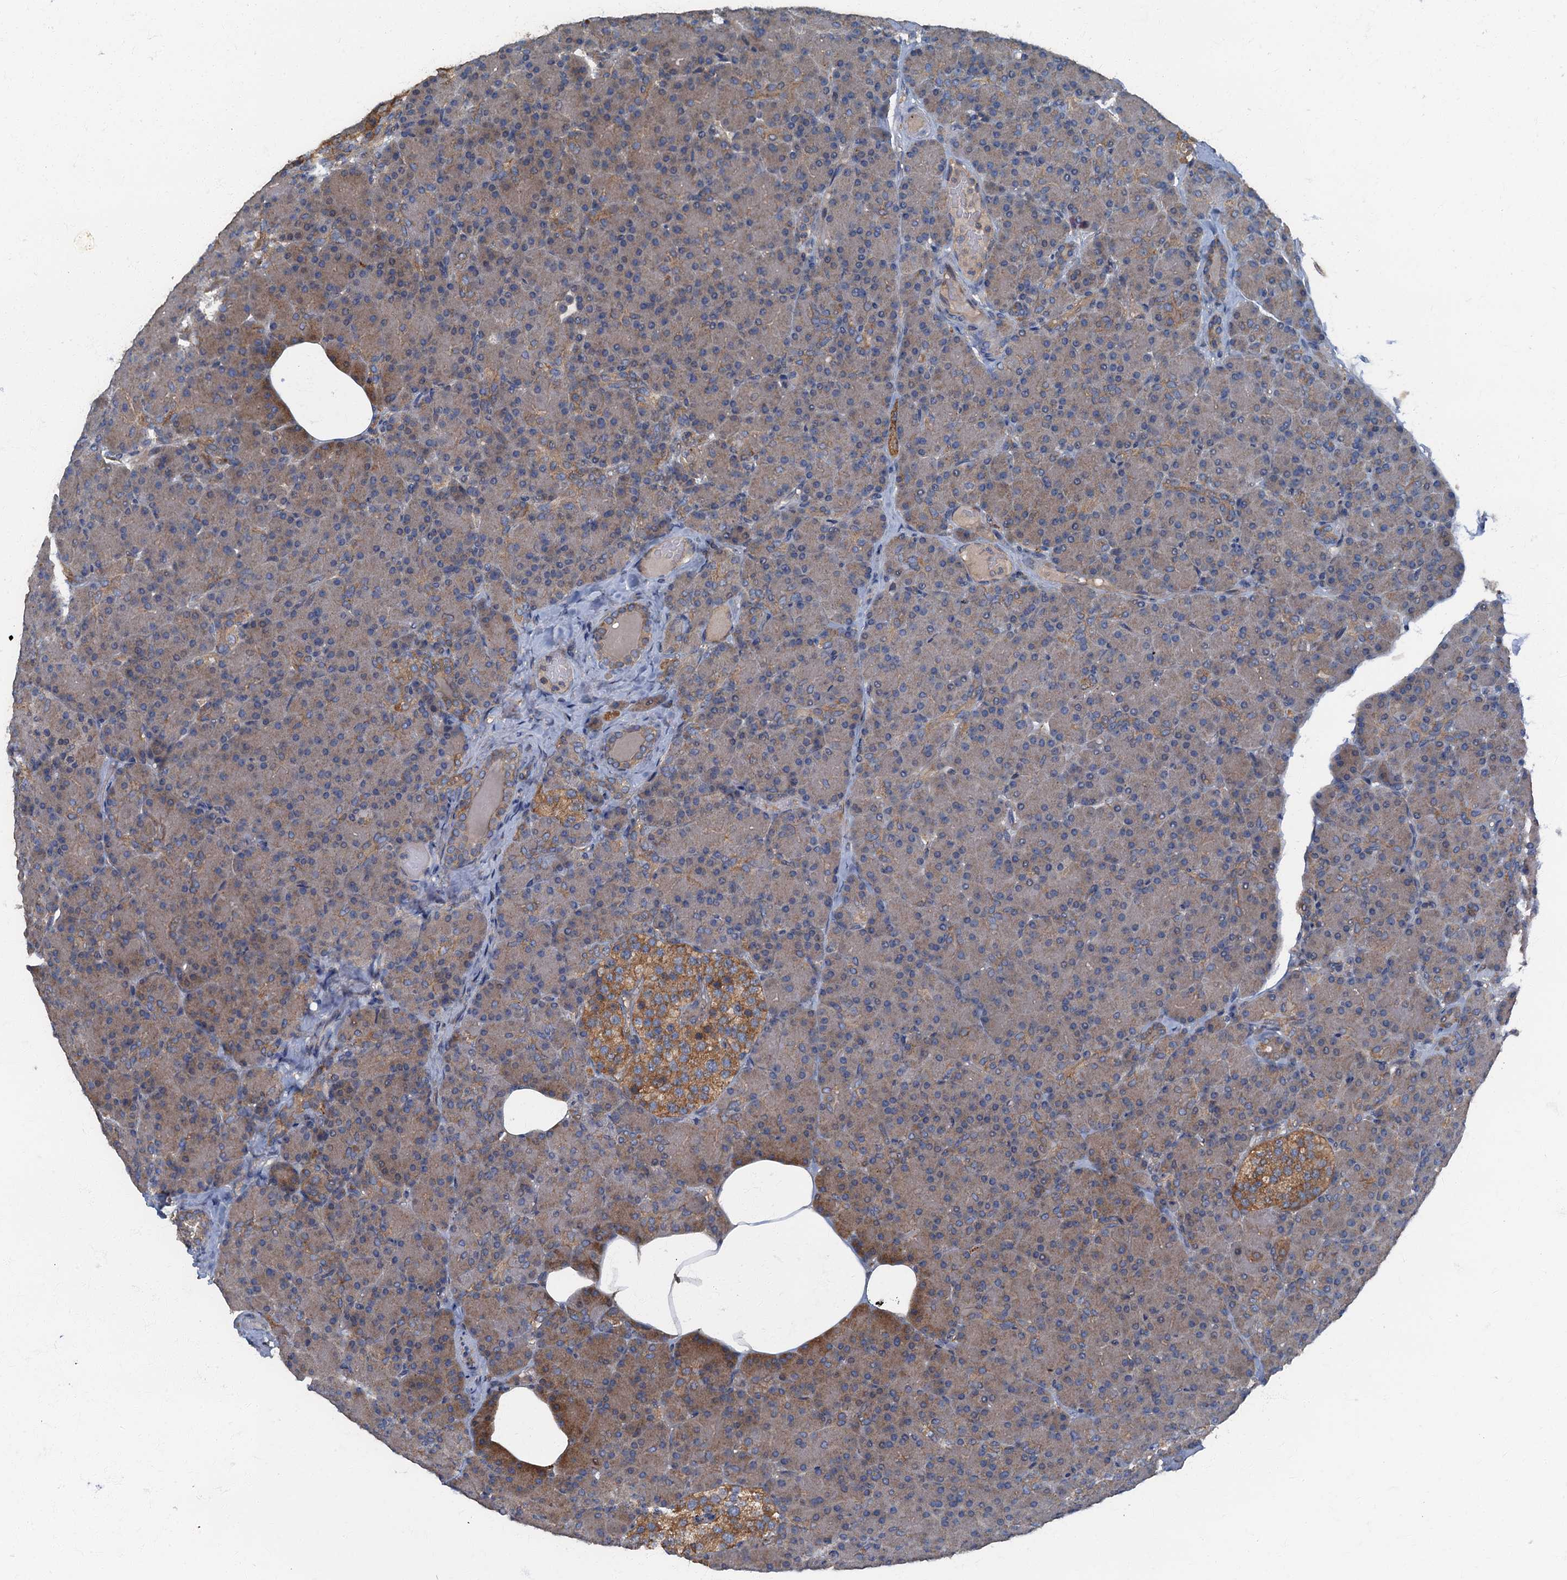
{"staining": {"intensity": "moderate", "quantity": "<25%", "location": "cytoplasmic/membranous"}, "tissue": "pancreas", "cell_type": "Exocrine glandular cells", "image_type": "normal", "snomed": [{"axis": "morphology", "description": "Normal tissue, NOS"}, {"axis": "topography", "description": "Pancreas"}], "caption": "Immunohistochemical staining of normal pancreas displays <25% levels of moderate cytoplasmic/membranous protein expression in about <25% of exocrine glandular cells.", "gene": "ARL11", "patient": {"sex": "female", "age": 43}}